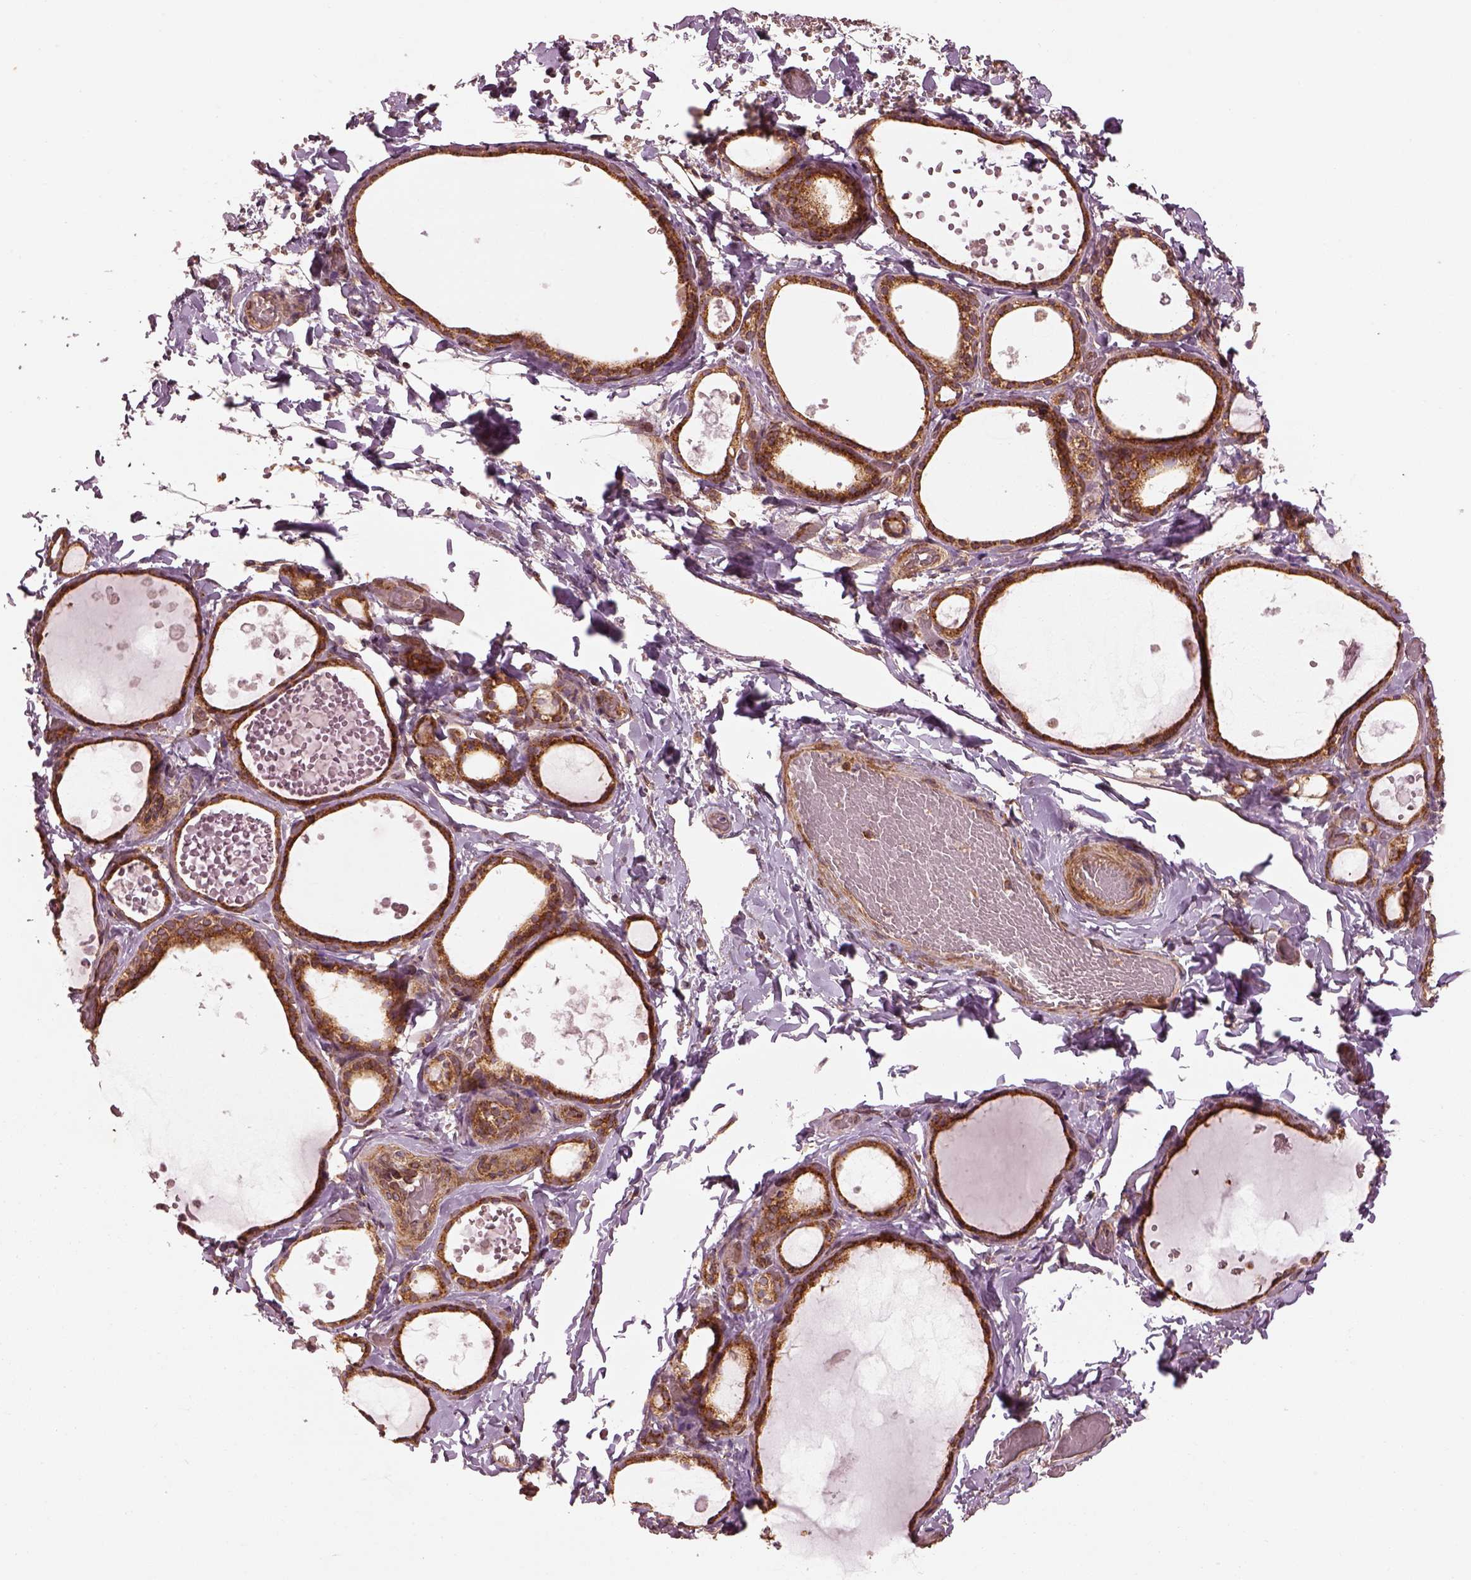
{"staining": {"intensity": "strong", "quantity": ">75%", "location": "cytoplasmic/membranous"}, "tissue": "thyroid gland", "cell_type": "Glandular cells", "image_type": "normal", "snomed": [{"axis": "morphology", "description": "Normal tissue, NOS"}, {"axis": "topography", "description": "Thyroid gland"}], "caption": "Normal thyroid gland was stained to show a protein in brown. There is high levels of strong cytoplasmic/membranous expression in about >75% of glandular cells. The protein is stained brown, and the nuclei are stained in blue (DAB IHC with brightfield microscopy, high magnification).", "gene": "LSM14A", "patient": {"sex": "female", "age": 56}}